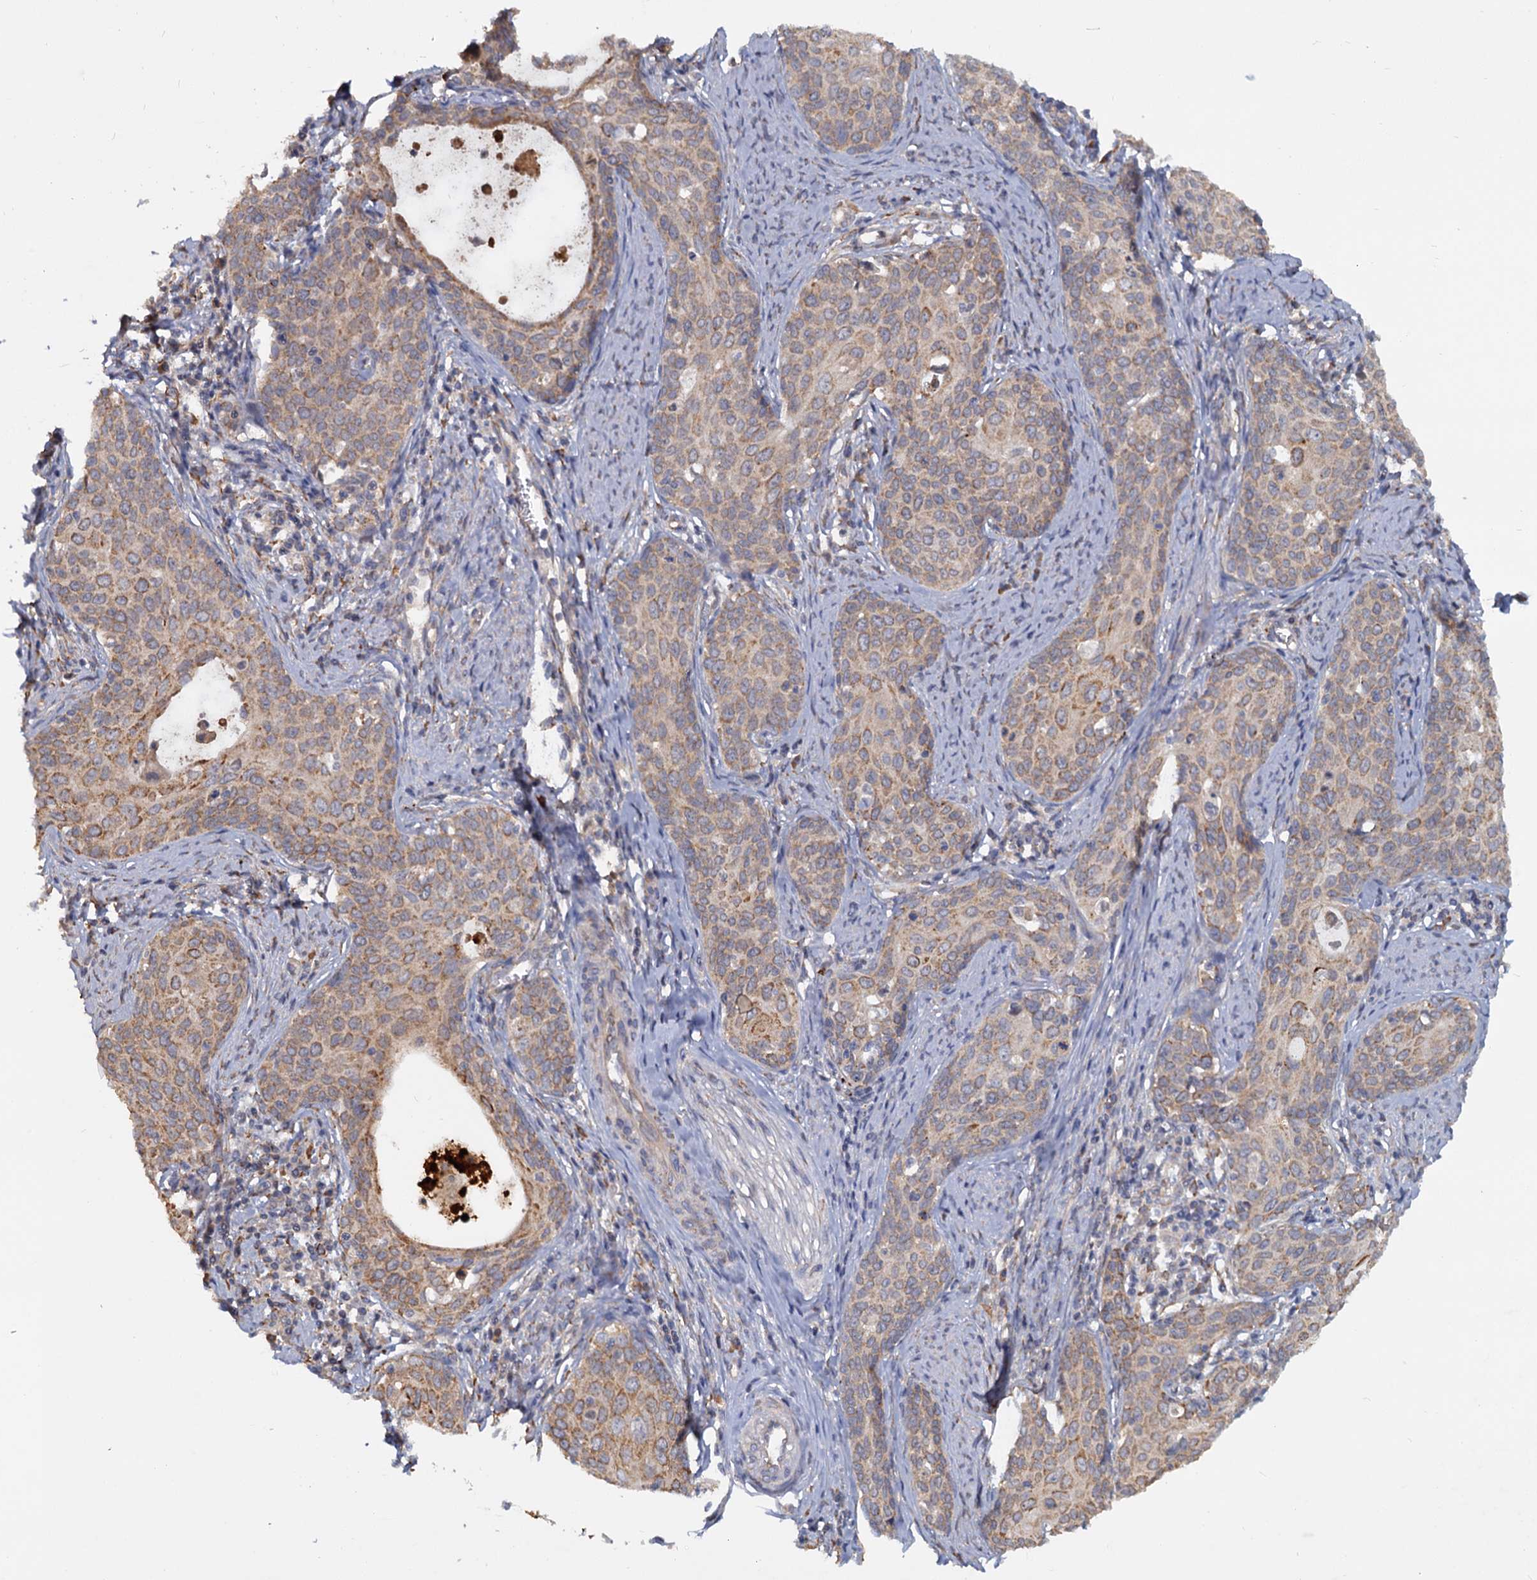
{"staining": {"intensity": "moderate", "quantity": ">75%", "location": "cytoplasmic/membranous"}, "tissue": "cervical cancer", "cell_type": "Tumor cells", "image_type": "cancer", "snomed": [{"axis": "morphology", "description": "Squamous cell carcinoma, NOS"}, {"axis": "topography", "description": "Cervix"}], "caption": "Brown immunohistochemical staining in cervical squamous cell carcinoma exhibits moderate cytoplasmic/membranous expression in about >75% of tumor cells.", "gene": "LRRC51", "patient": {"sex": "female", "age": 52}}